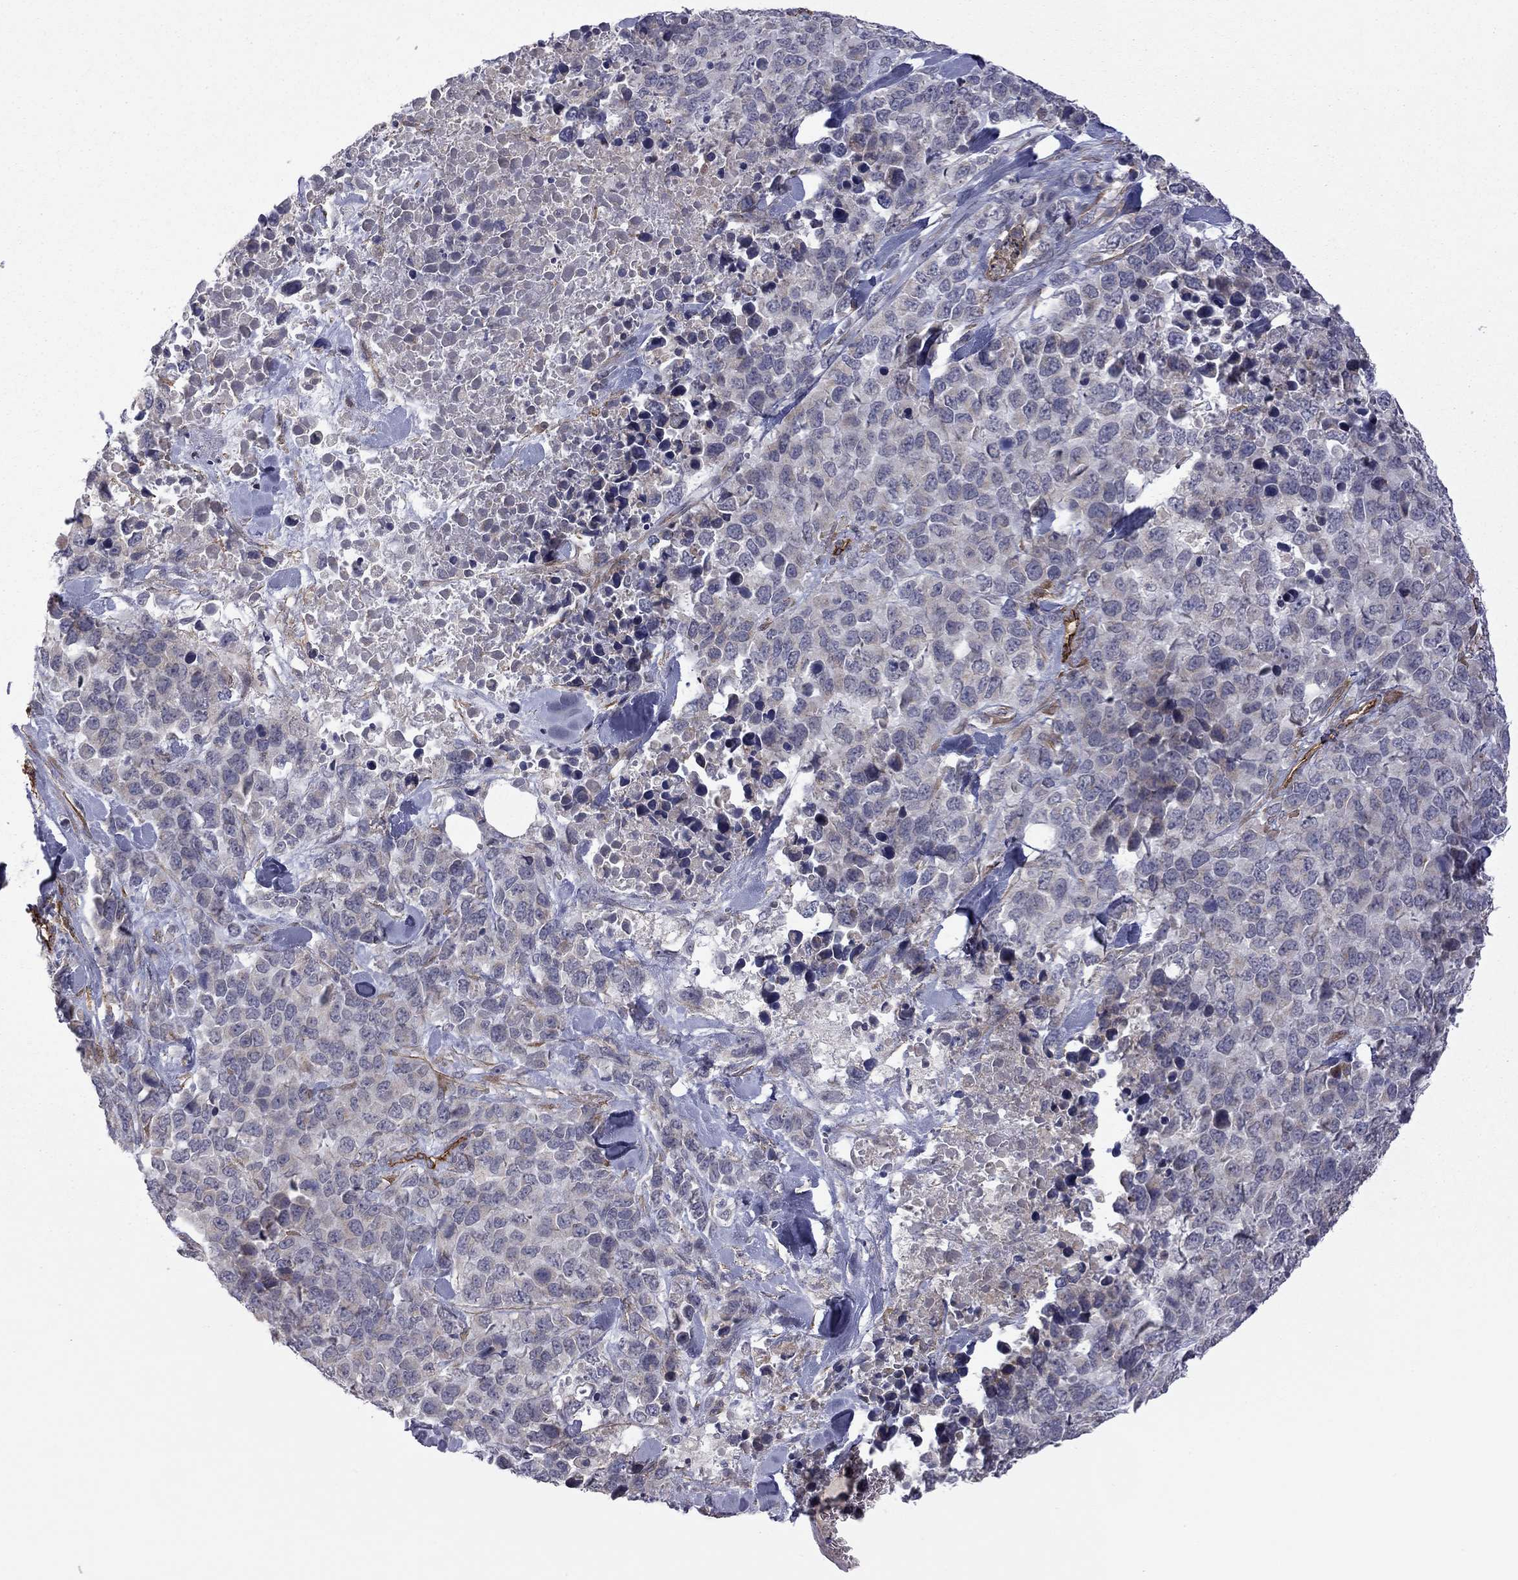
{"staining": {"intensity": "negative", "quantity": "none", "location": "none"}, "tissue": "melanoma", "cell_type": "Tumor cells", "image_type": "cancer", "snomed": [{"axis": "morphology", "description": "Malignant melanoma, Metastatic site"}, {"axis": "topography", "description": "Skin"}], "caption": "This is a photomicrograph of immunohistochemistry (IHC) staining of malignant melanoma (metastatic site), which shows no staining in tumor cells.", "gene": "EXOC3L2", "patient": {"sex": "male", "age": 84}}